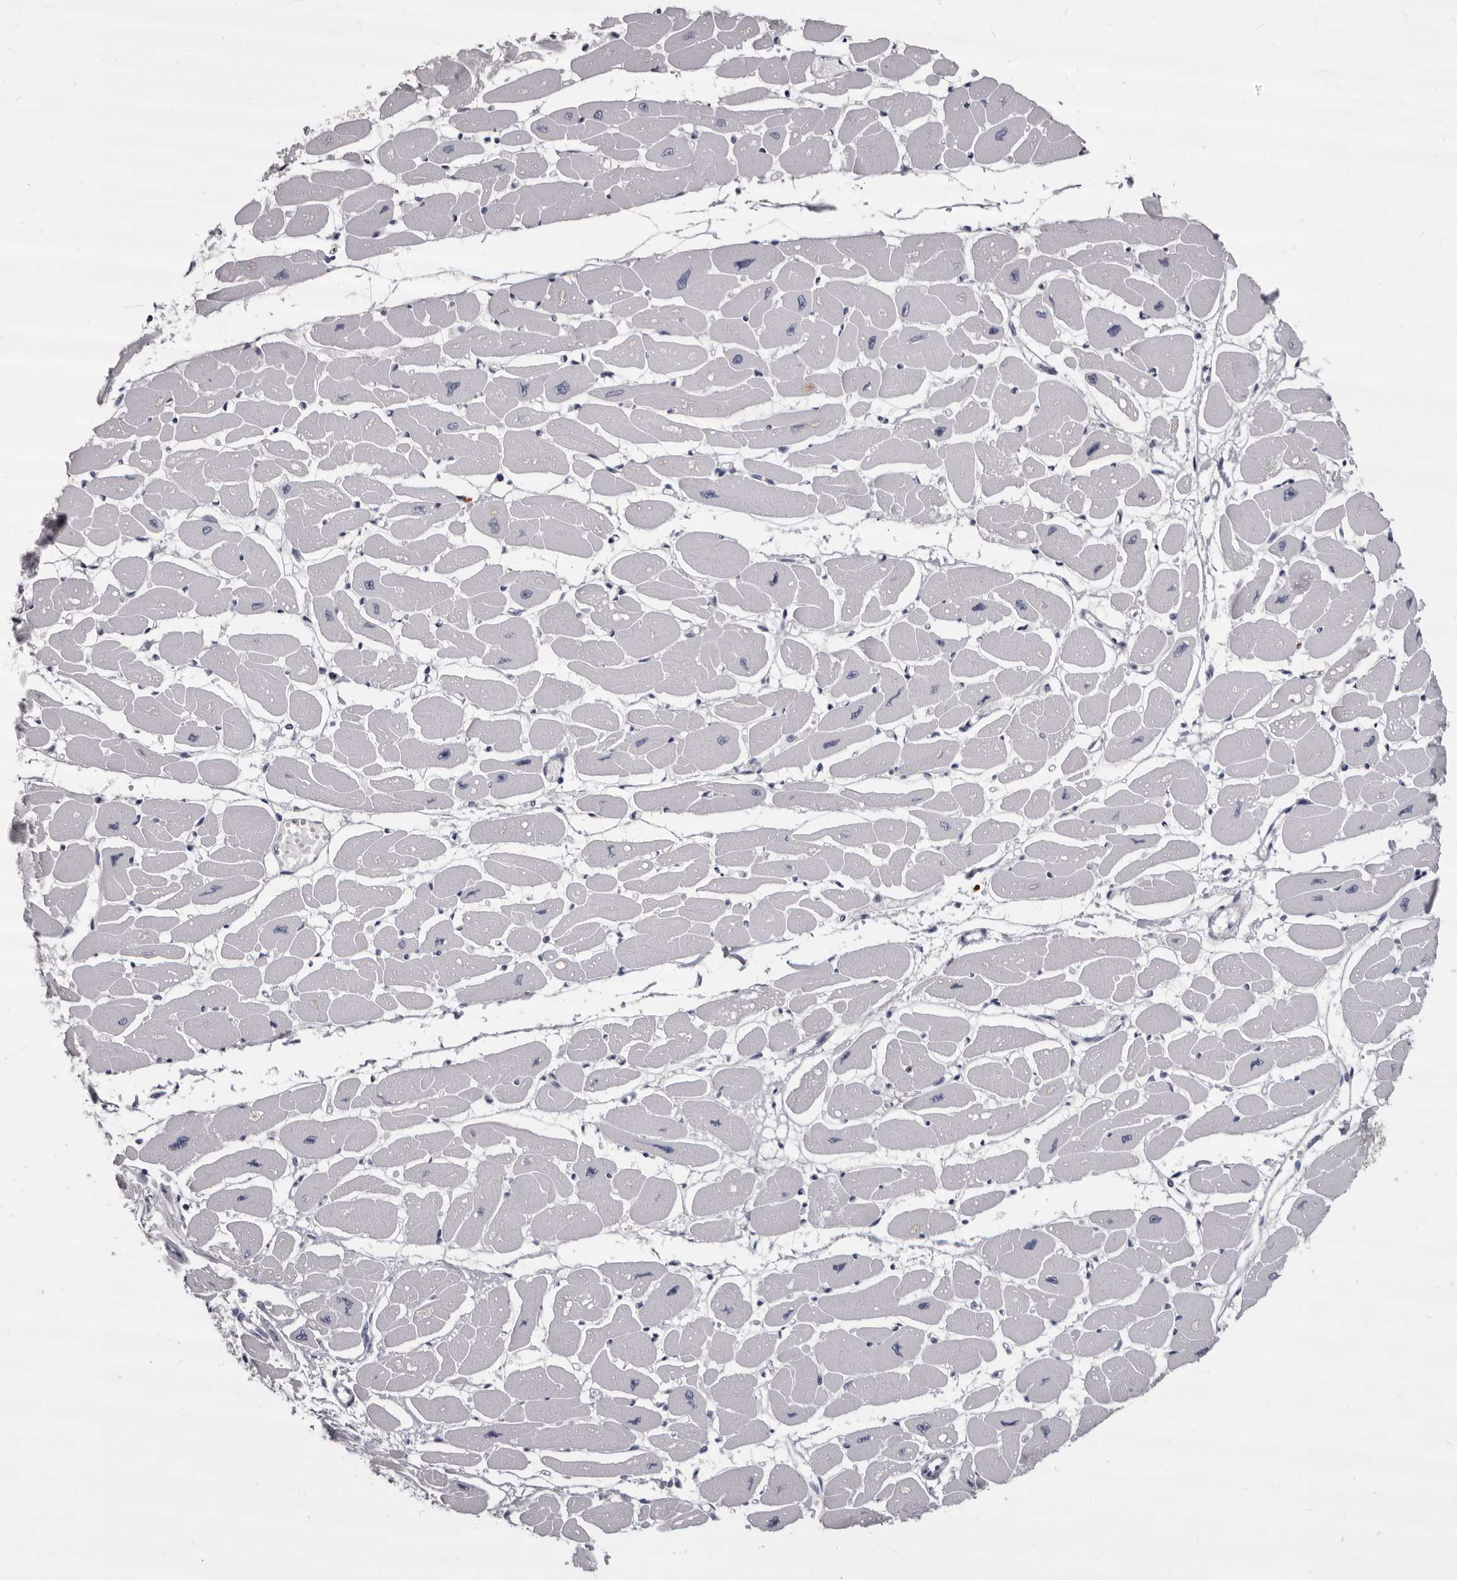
{"staining": {"intensity": "negative", "quantity": "none", "location": "none"}, "tissue": "heart muscle", "cell_type": "Cardiomyocytes", "image_type": "normal", "snomed": [{"axis": "morphology", "description": "Normal tissue, NOS"}, {"axis": "topography", "description": "Heart"}], "caption": "An image of heart muscle stained for a protein reveals no brown staining in cardiomyocytes. Brightfield microscopy of immunohistochemistry (IHC) stained with DAB (3,3'-diaminobenzidine) (brown) and hematoxylin (blue), captured at high magnification.", "gene": "GZMH", "patient": {"sex": "female", "age": 54}}